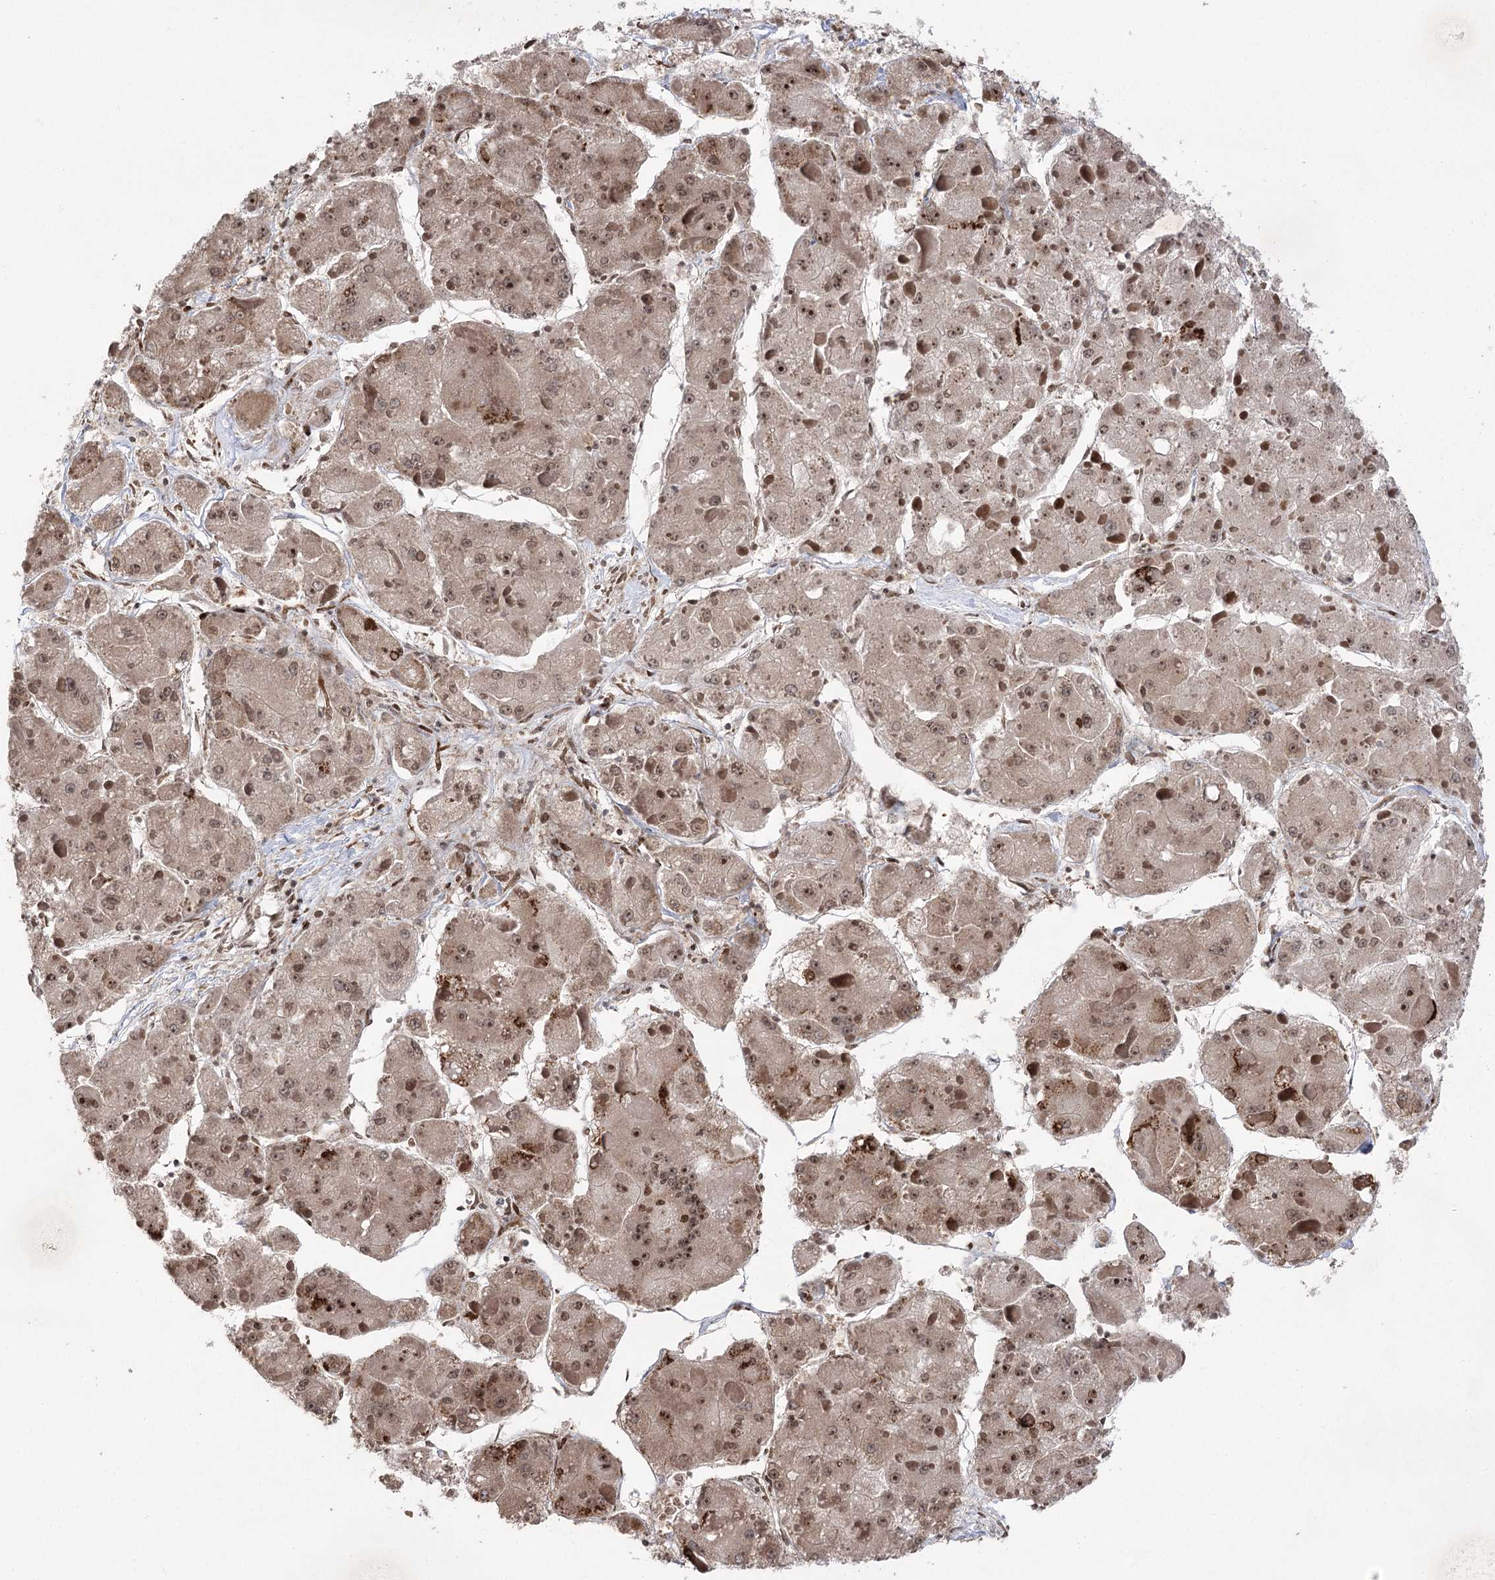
{"staining": {"intensity": "moderate", "quantity": ">75%", "location": "nuclear"}, "tissue": "liver cancer", "cell_type": "Tumor cells", "image_type": "cancer", "snomed": [{"axis": "morphology", "description": "Carcinoma, Hepatocellular, NOS"}, {"axis": "topography", "description": "Liver"}], "caption": "IHC (DAB) staining of human liver cancer (hepatocellular carcinoma) displays moderate nuclear protein staining in about >75% of tumor cells. The staining was performed using DAB (3,3'-diaminobenzidine), with brown indicating positive protein expression. Nuclei are stained blue with hematoxylin.", "gene": "TENM2", "patient": {"sex": "female", "age": 73}}